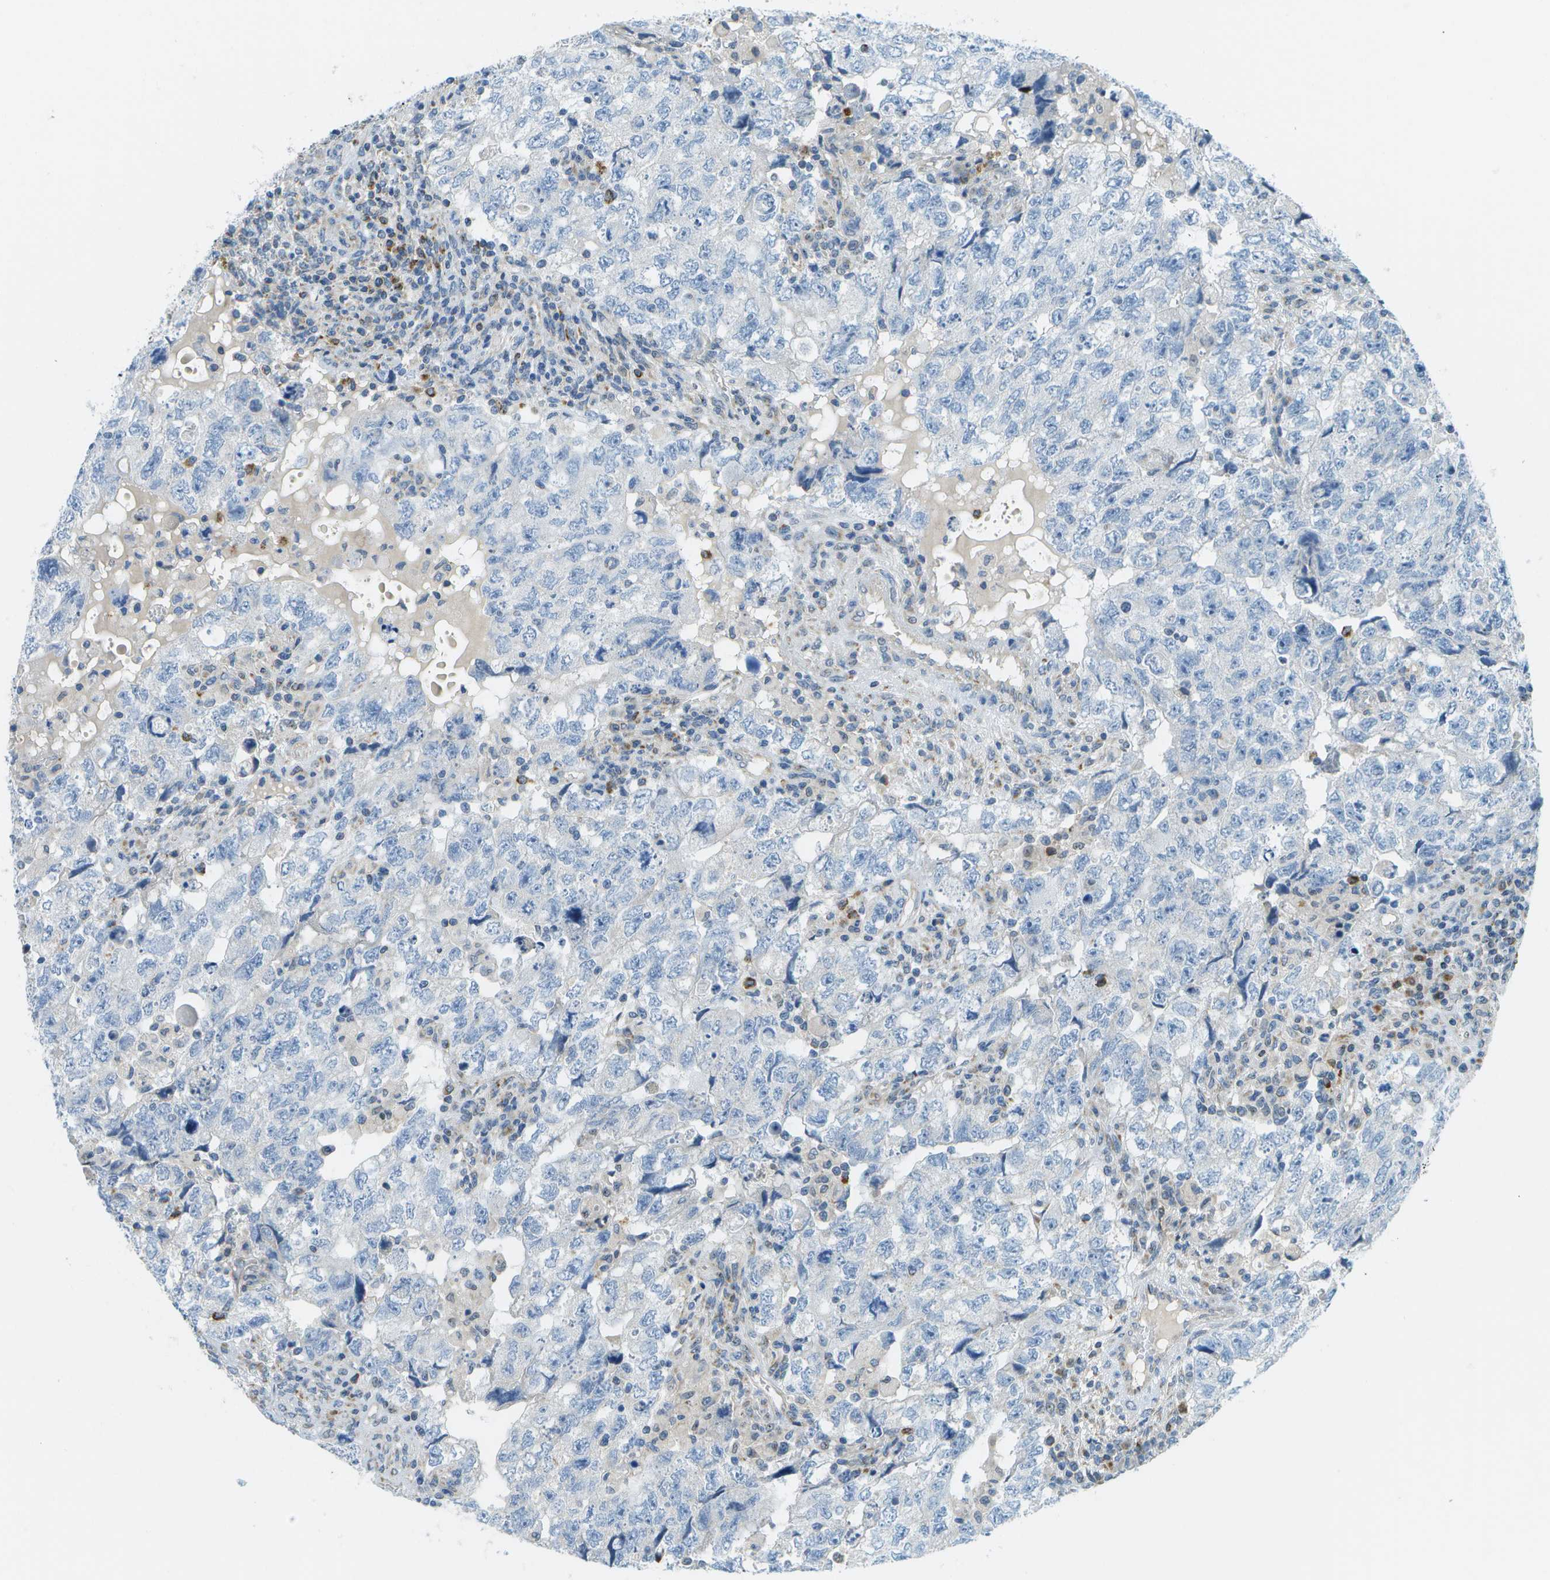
{"staining": {"intensity": "negative", "quantity": "none", "location": "none"}, "tissue": "testis cancer", "cell_type": "Tumor cells", "image_type": "cancer", "snomed": [{"axis": "morphology", "description": "Seminoma, NOS"}, {"axis": "topography", "description": "Testis"}], "caption": "Immunohistochemistry (IHC) histopathology image of neoplastic tissue: seminoma (testis) stained with DAB exhibits no significant protein positivity in tumor cells. The staining is performed using DAB brown chromogen with nuclei counter-stained in using hematoxylin.", "gene": "PTGIS", "patient": {"sex": "male", "age": 22}}